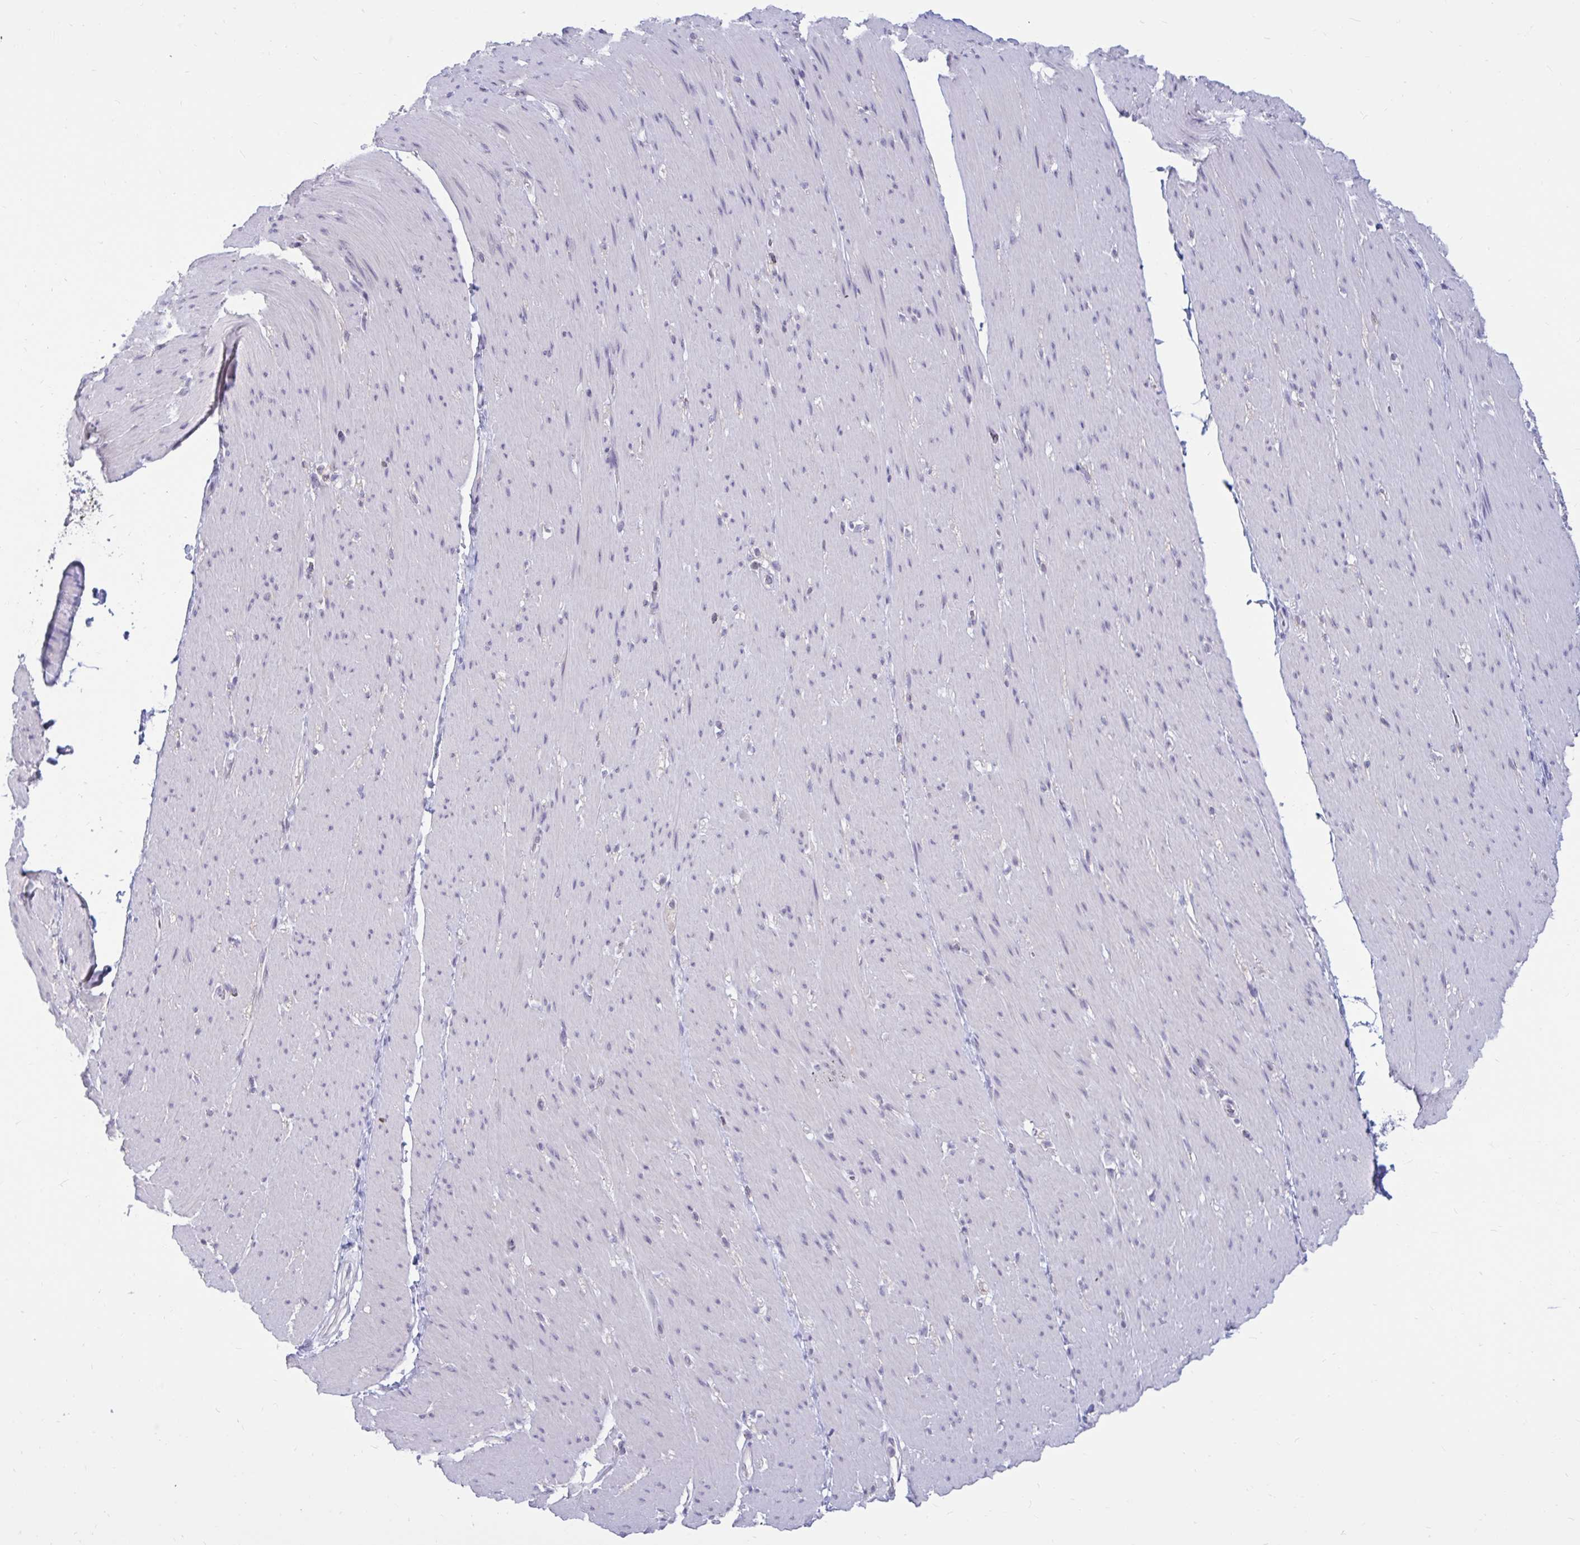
{"staining": {"intensity": "negative", "quantity": "none", "location": "none"}, "tissue": "smooth muscle", "cell_type": "Smooth muscle cells", "image_type": "normal", "snomed": [{"axis": "morphology", "description": "Normal tissue, NOS"}, {"axis": "topography", "description": "Smooth muscle"}, {"axis": "topography", "description": "Rectum"}], "caption": "IHC micrograph of benign human smooth muscle stained for a protein (brown), which displays no expression in smooth muscle cells.", "gene": "ARPP19", "patient": {"sex": "male", "age": 53}}